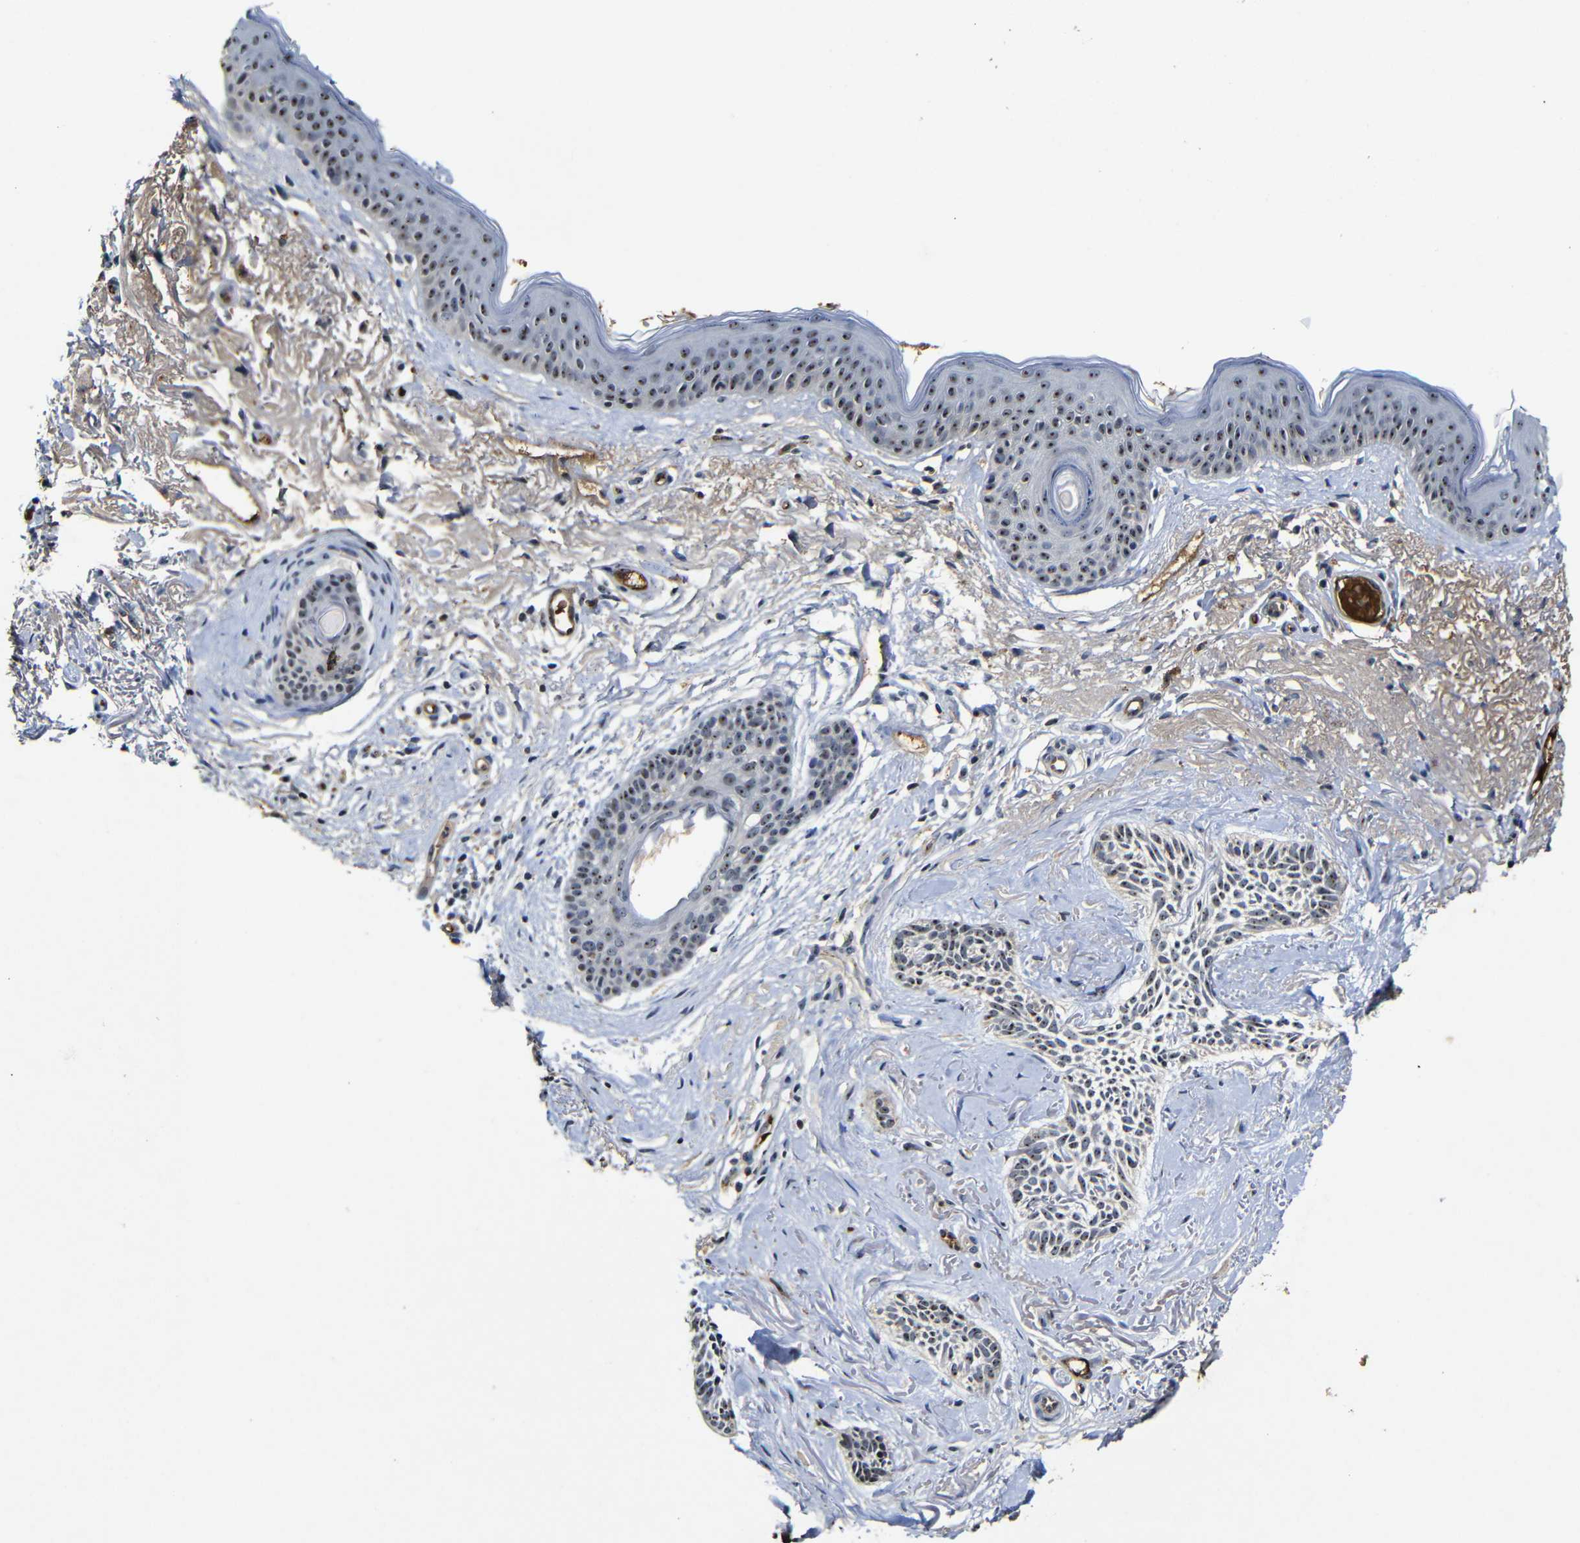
{"staining": {"intensity": "moderate", "quantity": ">75%", "location": "nuclear"}, "tissue": "skin cancer", "cell_type": "Tumor cells", "image_type": "cancer", "snomed": [{"axis": "morphology", "description": "Normal tissue, NOS"}, {"axis": "morphology", "description": "Basal cell carcinoma"}, {"axis": "topography", "description": "Skin"}], "caption": "The immunohistochemical stain labels moderate nuclear positivity in tumor cells of basal cell carcinoma (skin) tissue.", "gene": "MYC", "patient": {"sex": "female", "age": 84}}